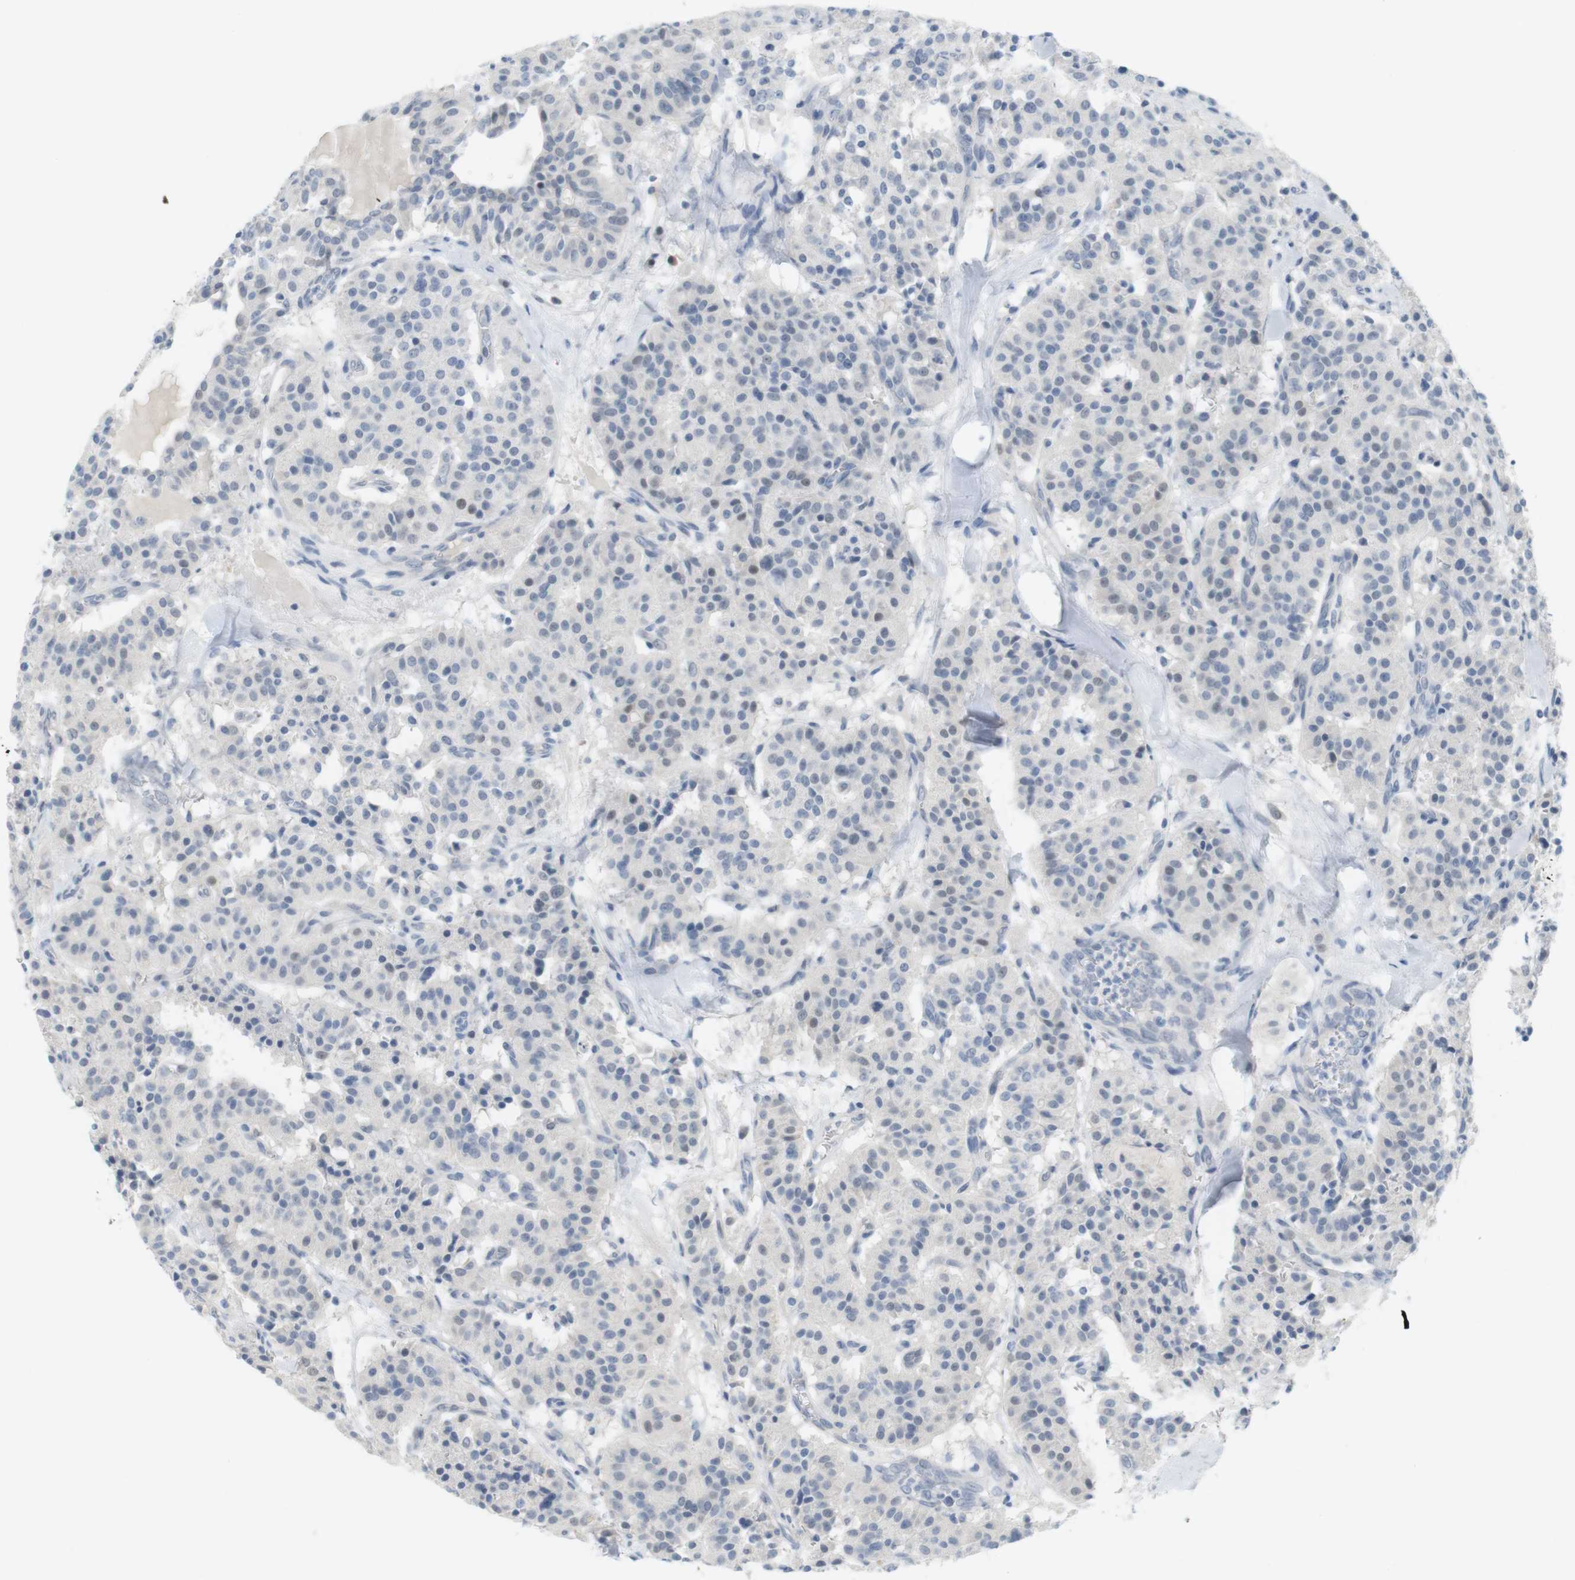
{"staining": {"intensity": "weak", "quantity": "<25%", "location": "nuclear"}, "tissue": "carcinoid", "cell_type": "Tumor cells", "image_type": "cancer", "snomed": [{"axis": "morphology", "description": "Carcinoid, malignant, NOS"}, {"axis": "topography", "description": "Lung"}], "caption": "An immunohistochemistry micrograph of carcinoid (malignant) is shown. There is no staining in tumor cells of carcinoid (malignant).", "gene": "CREB3L2", "patient": {"sex": "male", "age": 30}}